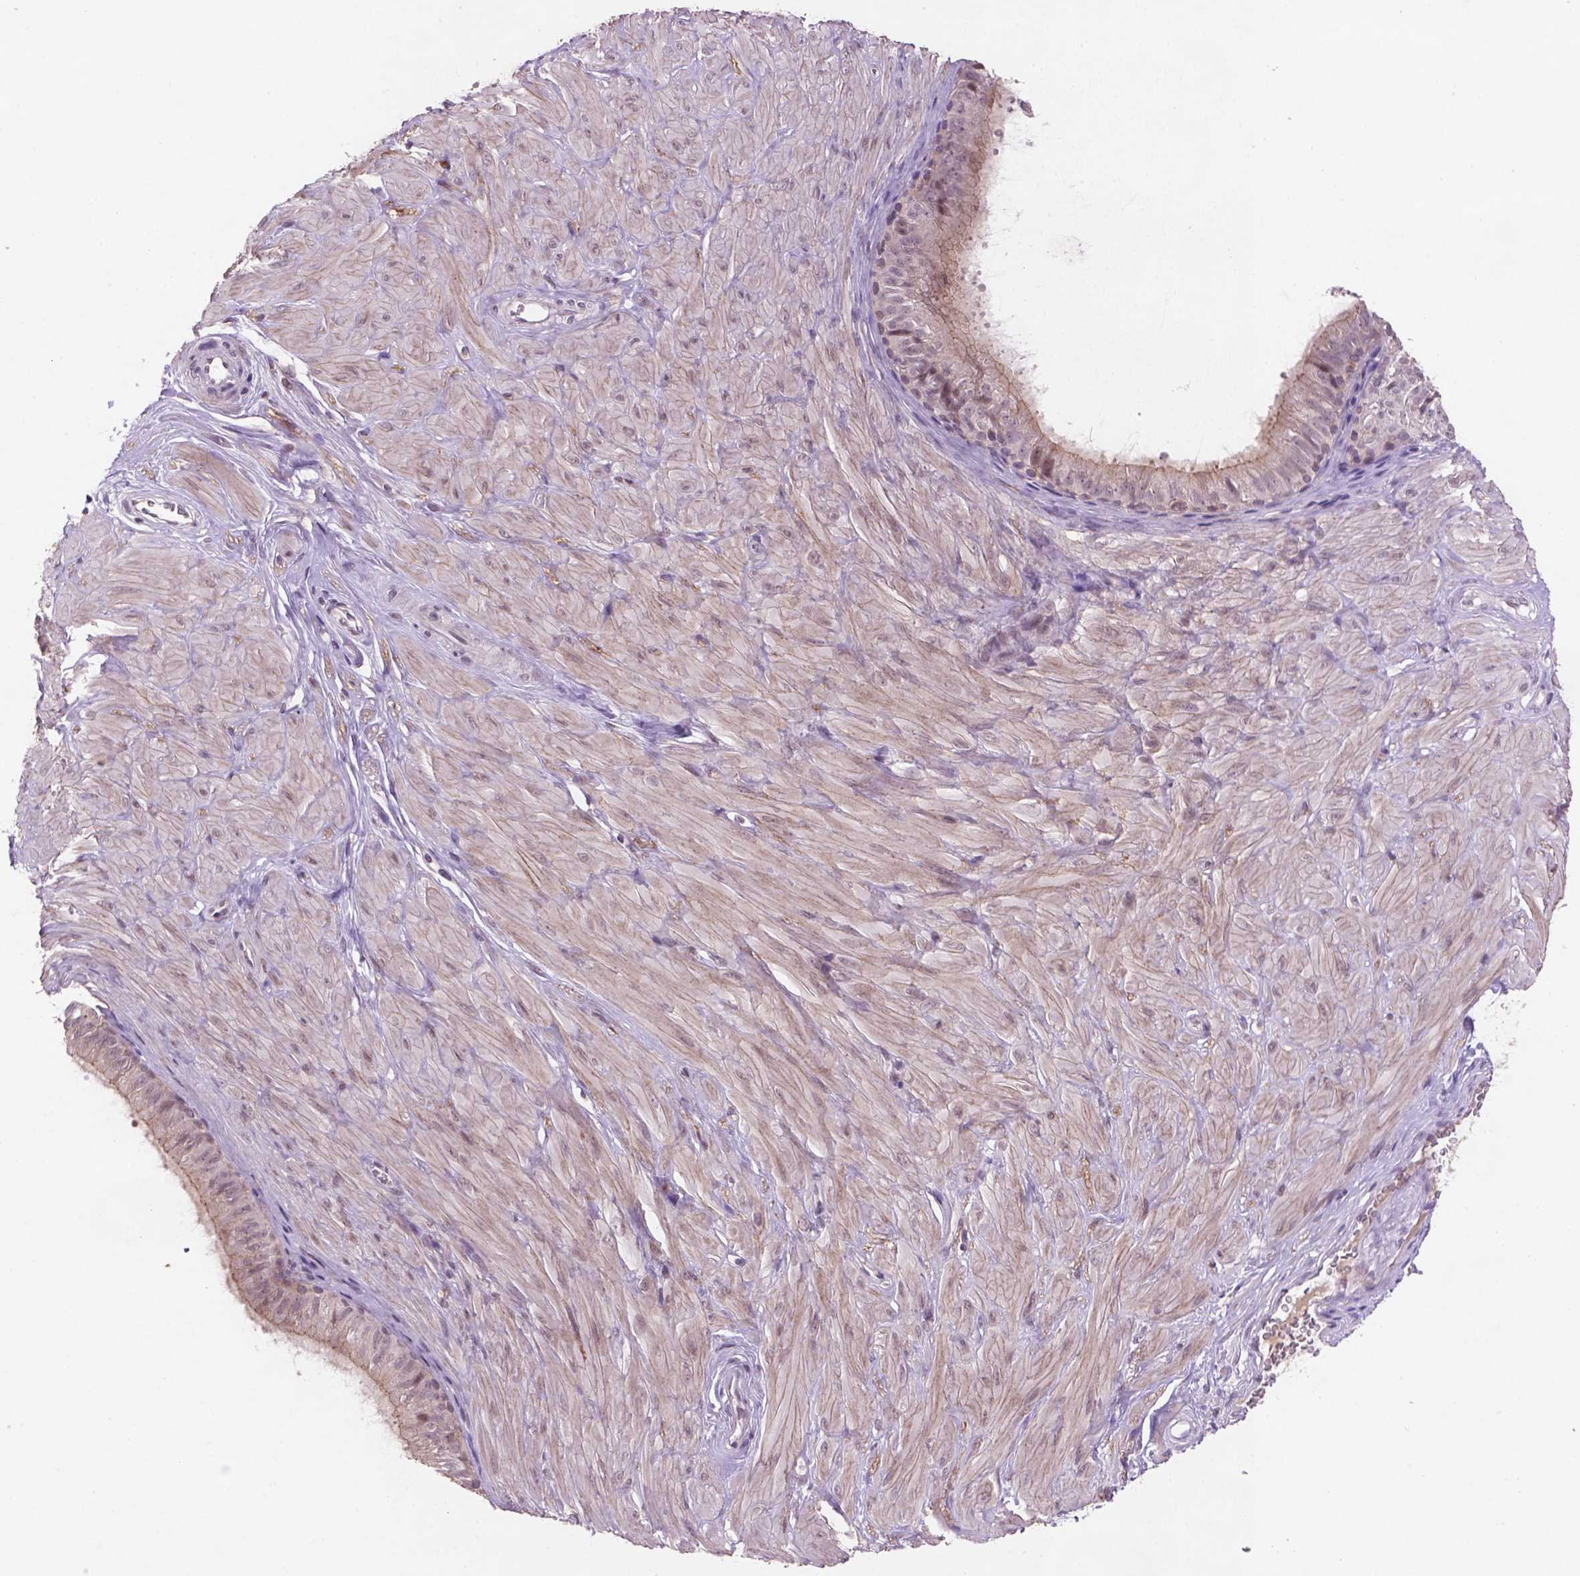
{"staining": {"intensity": "weak", "quantity": "<25%", "location": "cytoplasmic/membranous,nuclear"}, "tissue": "epididymis", "cell_type": "Glandular cells", "image_type": "normal", "snomed": [{"axis": "morphology", "description": "Normal tissue, NOS"}, {"axis": "topography", "description": "Epididymis"}], "caption": "A high-resolution micrograph shows IHC staining of benign epididymis, which shows no significant expression in glandular cells. Brightfield microscopy of immunohistochemistry (IHC) stained with DAB (brown) and hematoxylin (blue), captured at high magnification.", "gene": "GXYLT2", "patient": {"sex": "male", "age": 37}}